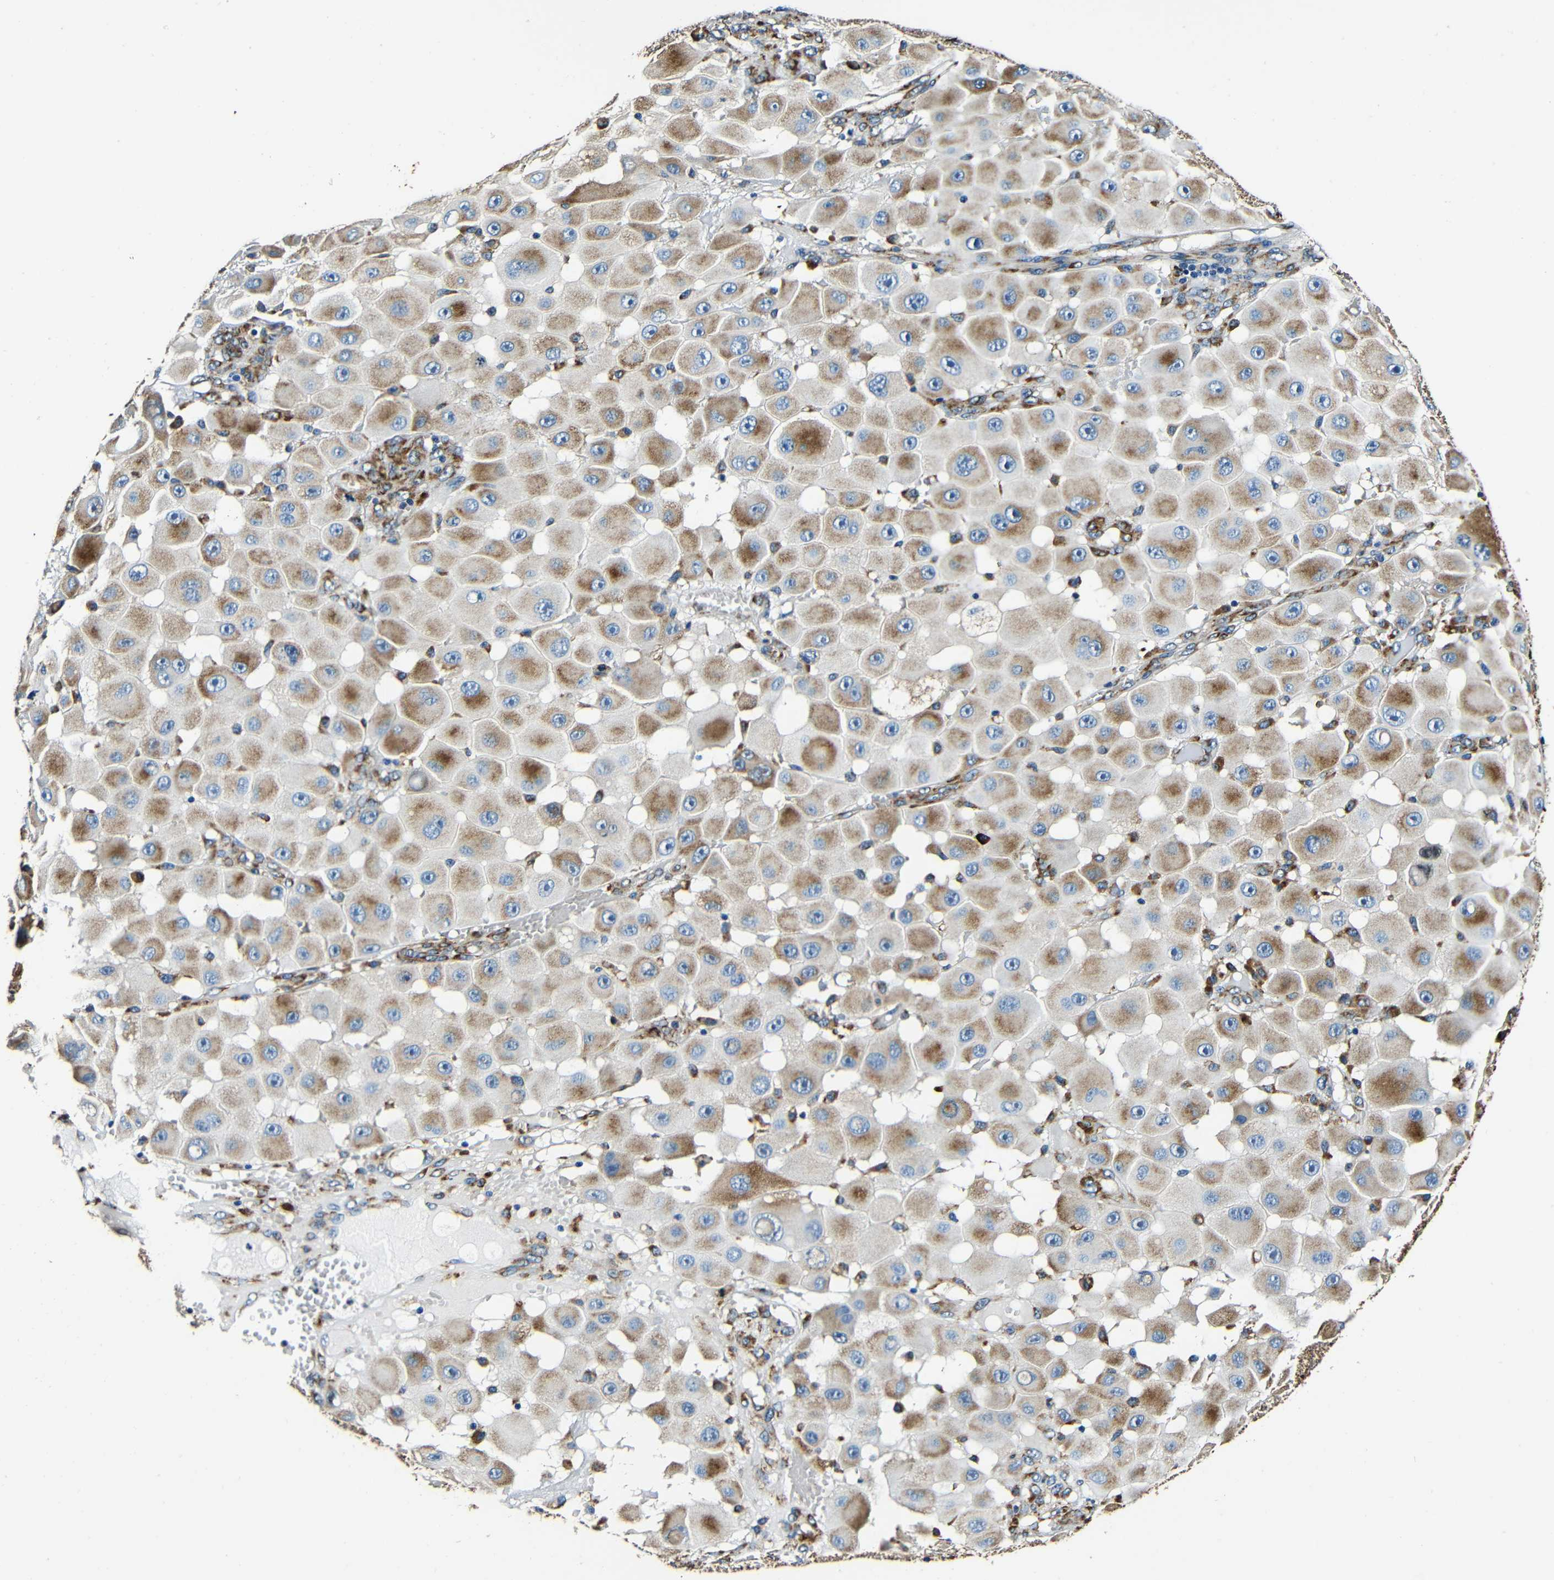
{"staining": {"intensity": "moderate", "quantity": ">75%", "location": "cytoplasmic/membranous"}, "tissue": "melanoma", "cell_type": "Tumor cells", "image_type": "cancer", "snomed": [{"axis": "morphology", "description": "Malignant melanoma, NOS"}, {"axis": "topography", "description": "Skin"}], "caption": "Tumor cells exhibit medium levels of moderate cytoplasmic/membranous expression in approximately >75% of cells in human melanoma.", "gene": "RRBP1", "patient": {"sex": "female", "age": 81}}